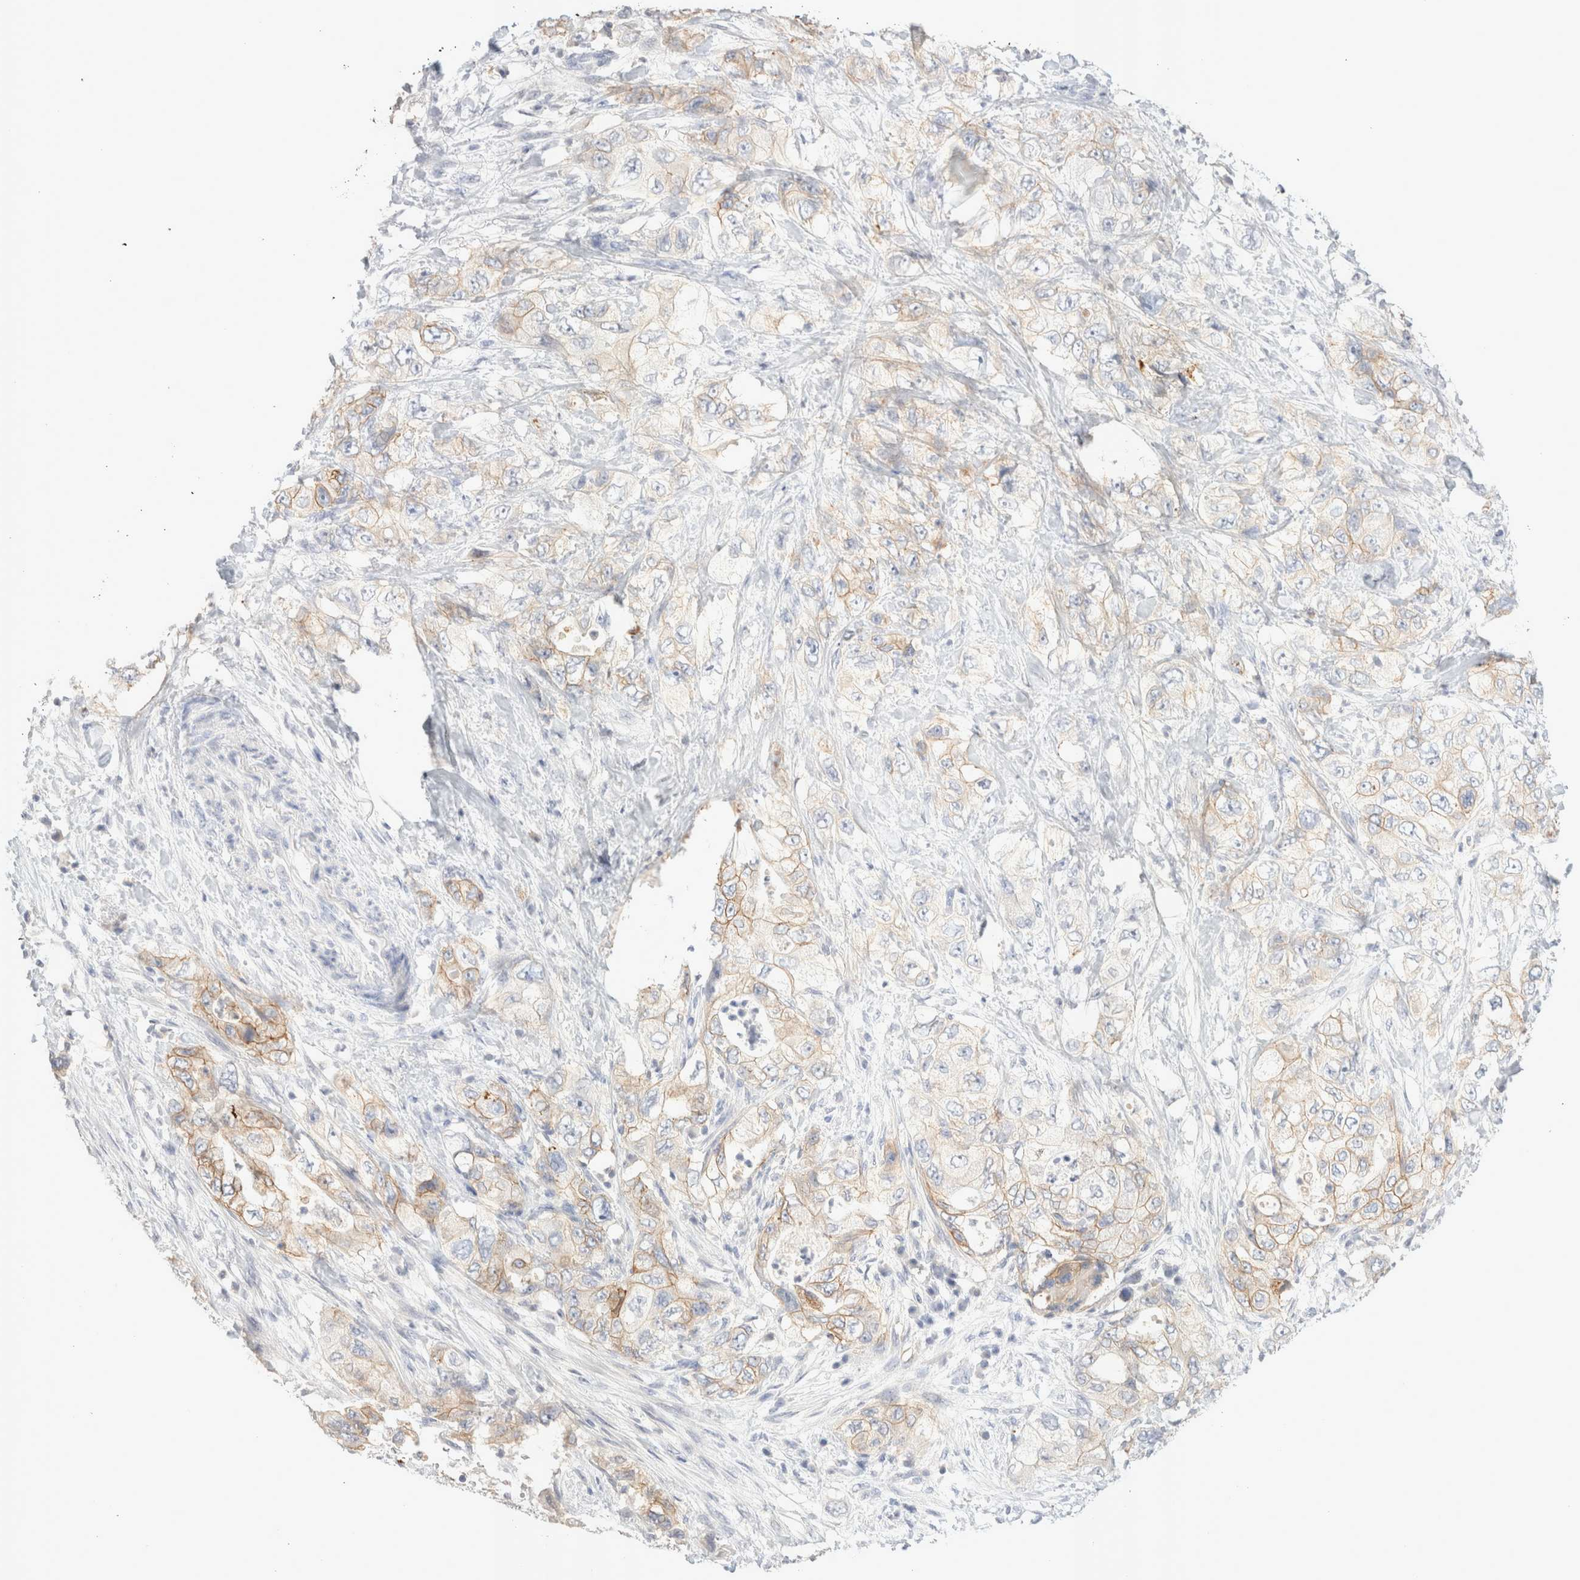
{"staining": {"intensity": "weak", "quantity": "25%-75%", "location": "cytoplasmic/membranous"}, "tissue": "pancreatic cancer", "cell_type": "Tumor cells", "image_type": "cancer", "snomed": [{"axis": "morphology", "description": "Adenocarcinoma, NOS"}, {"axis": "topography", "description": "Pancreas"}], "caption": "An image of pancreatic cancer stained for a protein shows weak cytoplasmic/membranous brown staining in tumor cells. The protein is shown in brown color, while the nuclei are stained blue.", "gene": "EPCAM", "patient": {"sex": "female", "age": 73}}